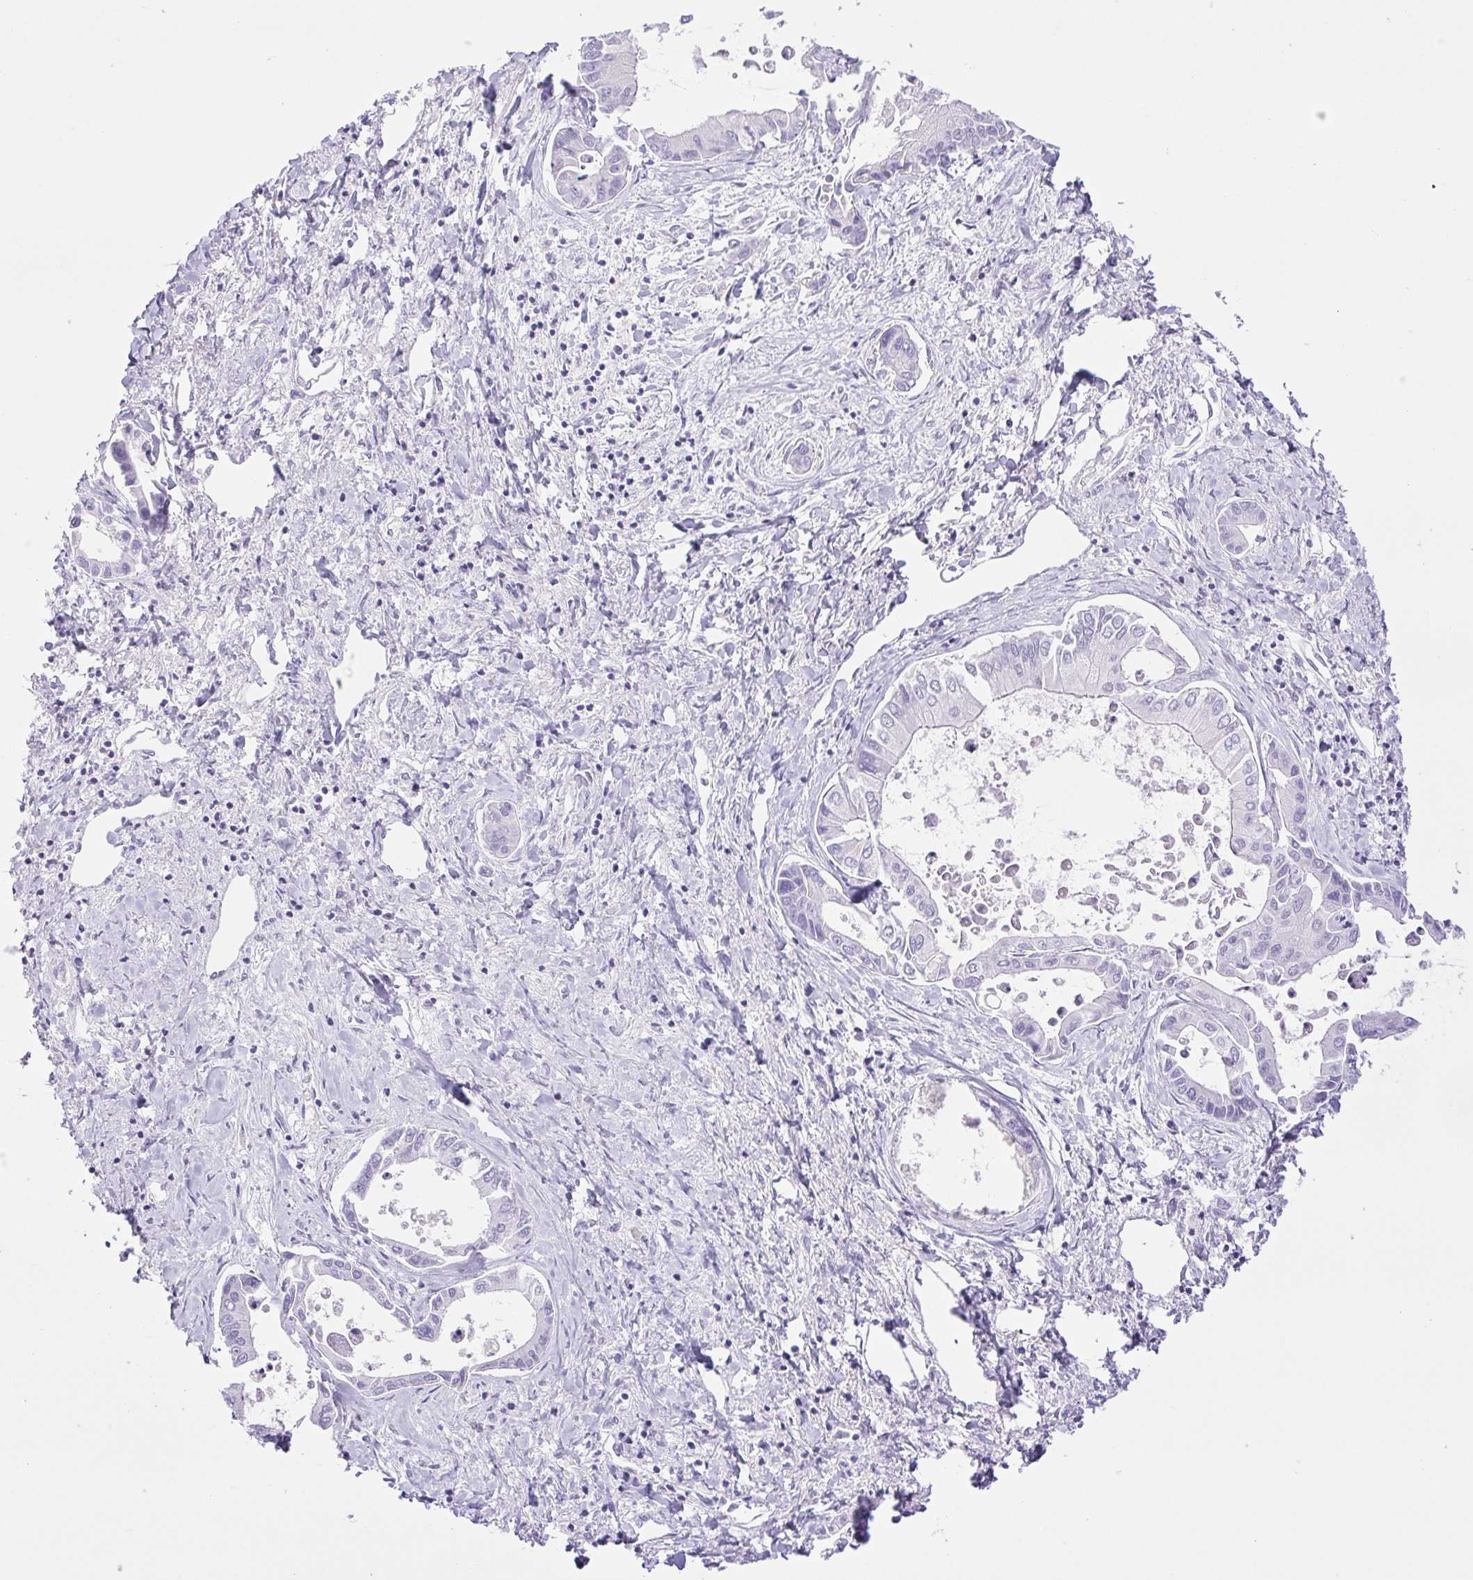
{"staining": {"intensity": "negative", "quantity": "none", "location": "none"}, "tissue": "liver cancer", "cell_type": "Tumor cells", "image_type": "cancer", "snomed": [{"axis": "morphology", "description": "Cholangiocarcinoma"}, {"axis": "topography", "description": "Liver"}], "caption": "Protein analysis of liver cancer reveals no significant positivity in tumor cells.", "gene": "SYNPR", "patient": {"sex": "male", "age": 66}}